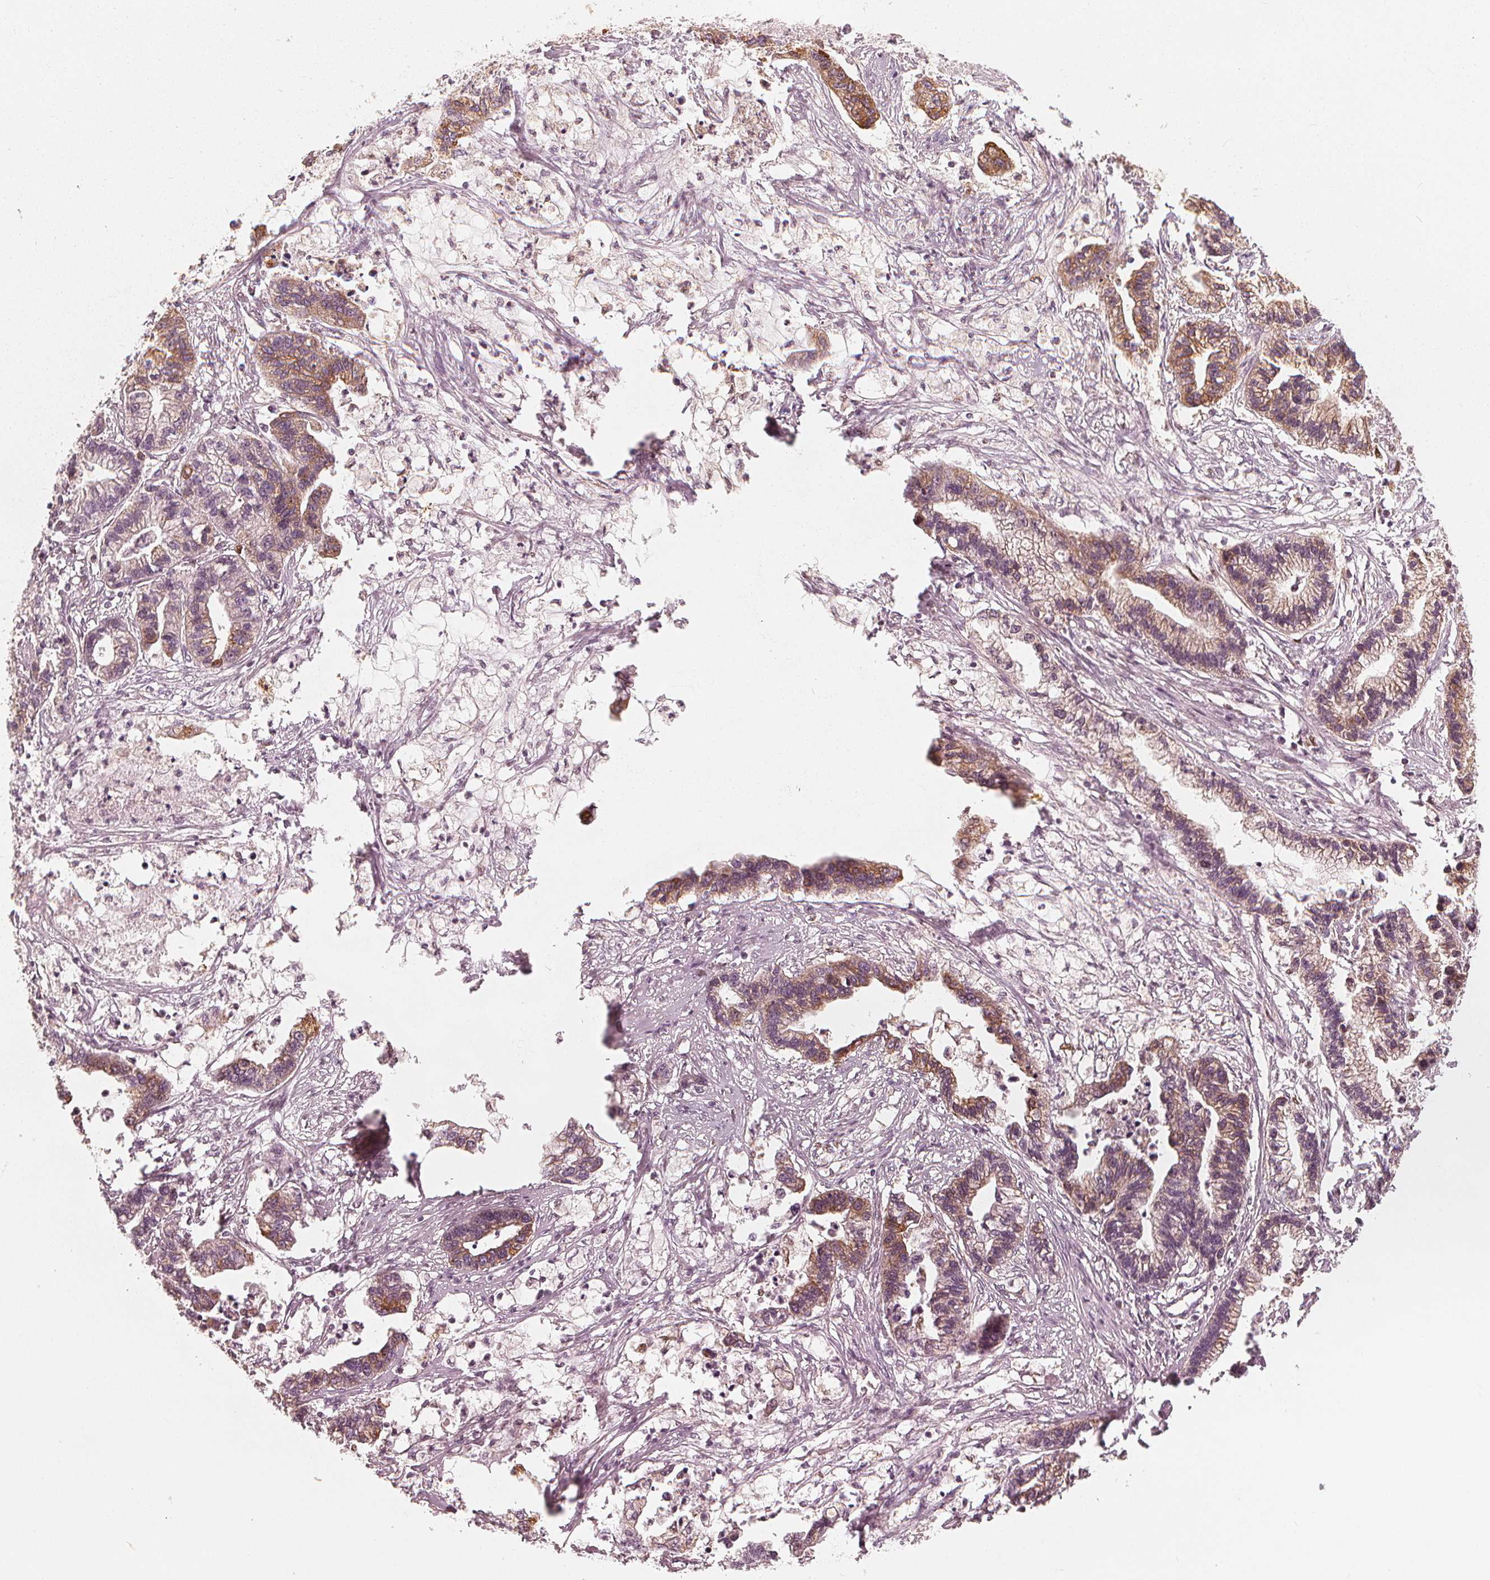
{"staining": {"intensity": "moderate", "quantity": "25%-75%", "location": "cytoplasmic/membranous"}, "tissue": "stomach cancer", "cell_type": "Tumor cells", "image_type": "cancer", "snomed": [{"axis": "morphology", "description": "Adenocarcinoma, NOS"}, {"axis": "topography", "description": "Stomach"}], "caption": "Protein staining by IHC displays moderate cytoplasmic/membranous staining in about 25%-75% of tumor cells in stomach cancer. (DAB (3,3'-diaminobenzidine) = brown stain, brightfield microscopy at high magnification).", "gene": "SQSTM1", "patient": {"sex": "male", "age": 83}}